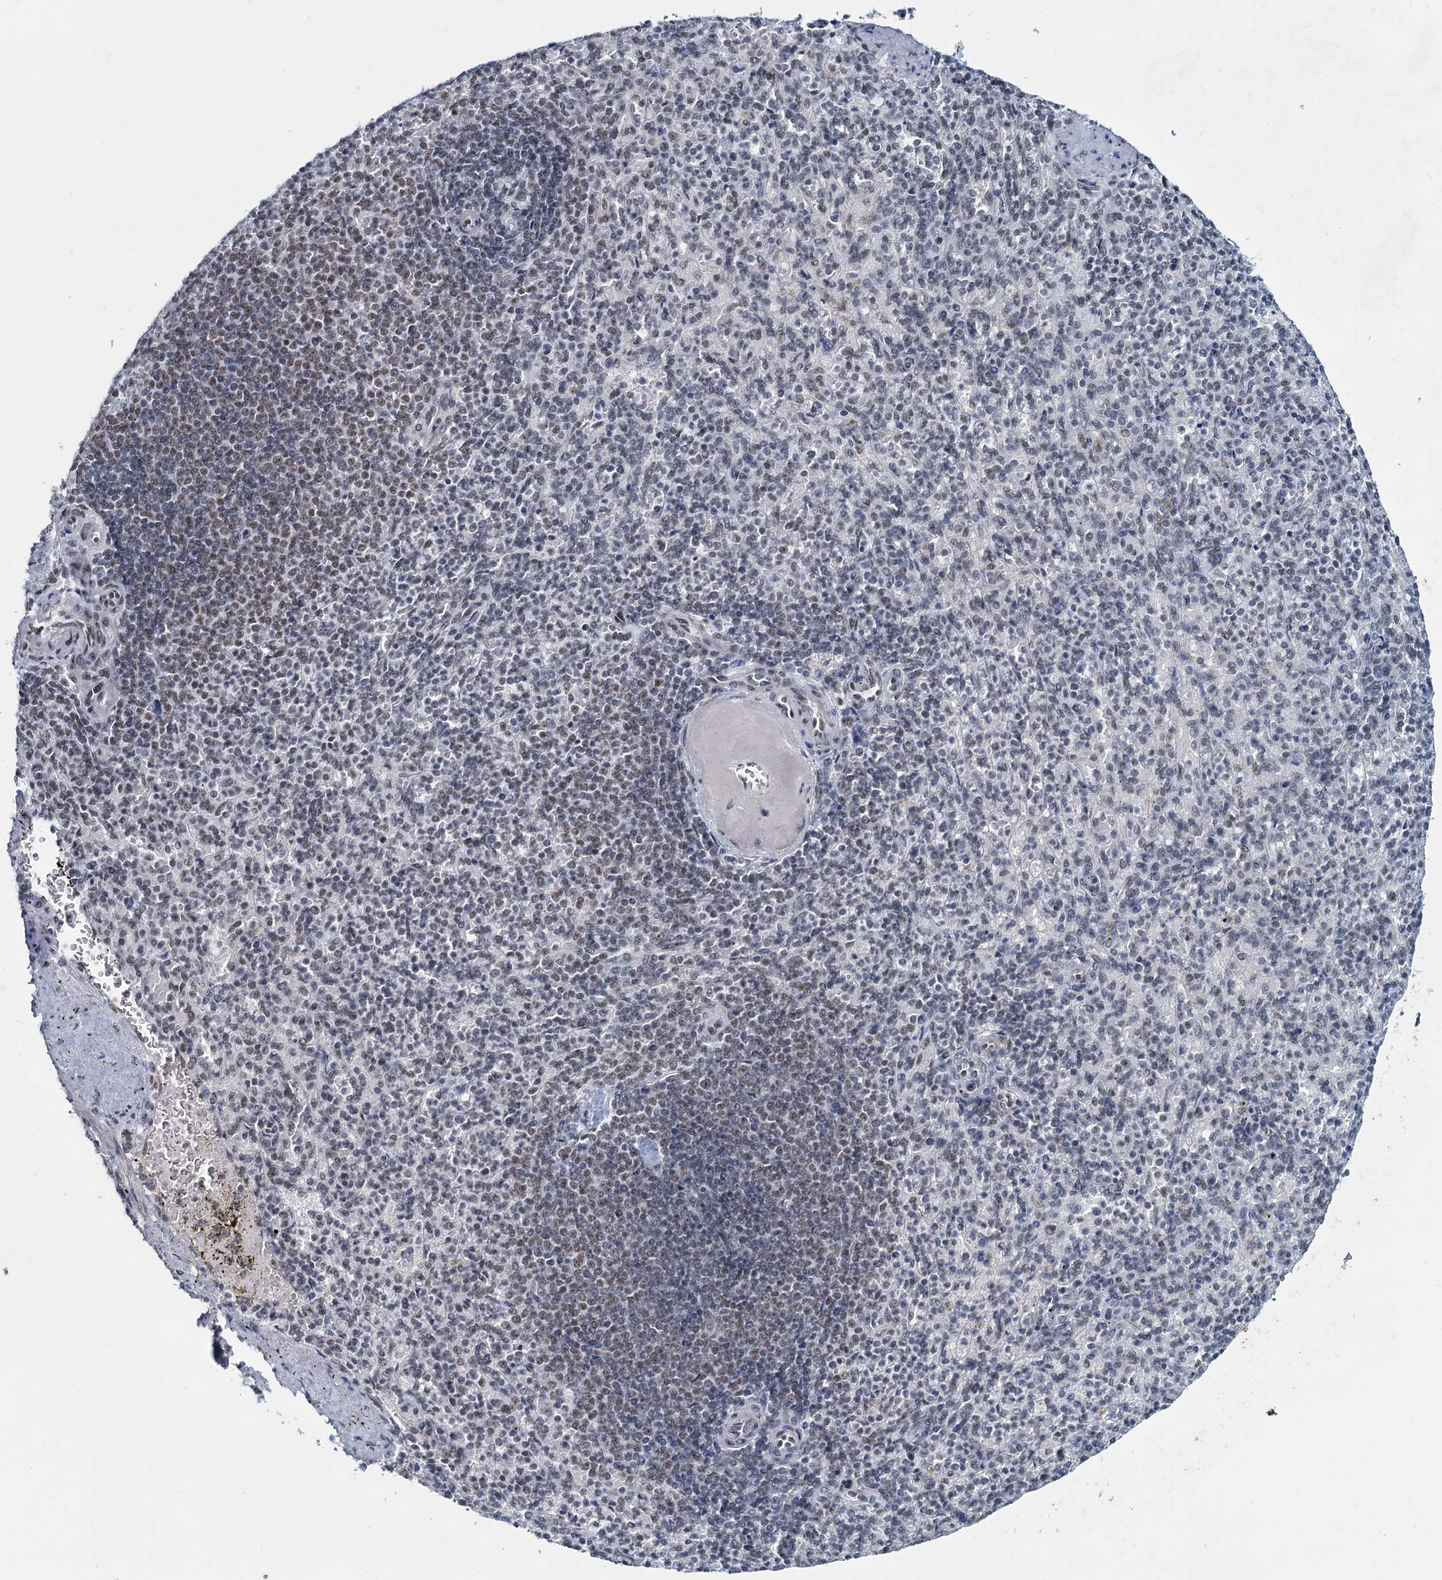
{"staining": {"intensity": "weak", "quantity": "25%-75%", "location": "nuclear"}, "tissue": "spleen", "cell_type": "Cells in red pulp", "image_type": "normal", "snomed": [{"axis": "morphology", "description": "Normal tissue, NOS"}, {"axis": "topography", "description": "Spleen"}], "caption": "Brown immunohistochemical staining in unremarkable human spleen shows weak nuclear staining in about 25%-75% of cells in red pulp. (Stains: DAB (3,3'-diaminobenzidine) in brown, nuclei in blue, Microscopy: brightfield microscopy at high magnification).", "gene": "METTL14", "patient": {"sex": "female", "age": 74}}